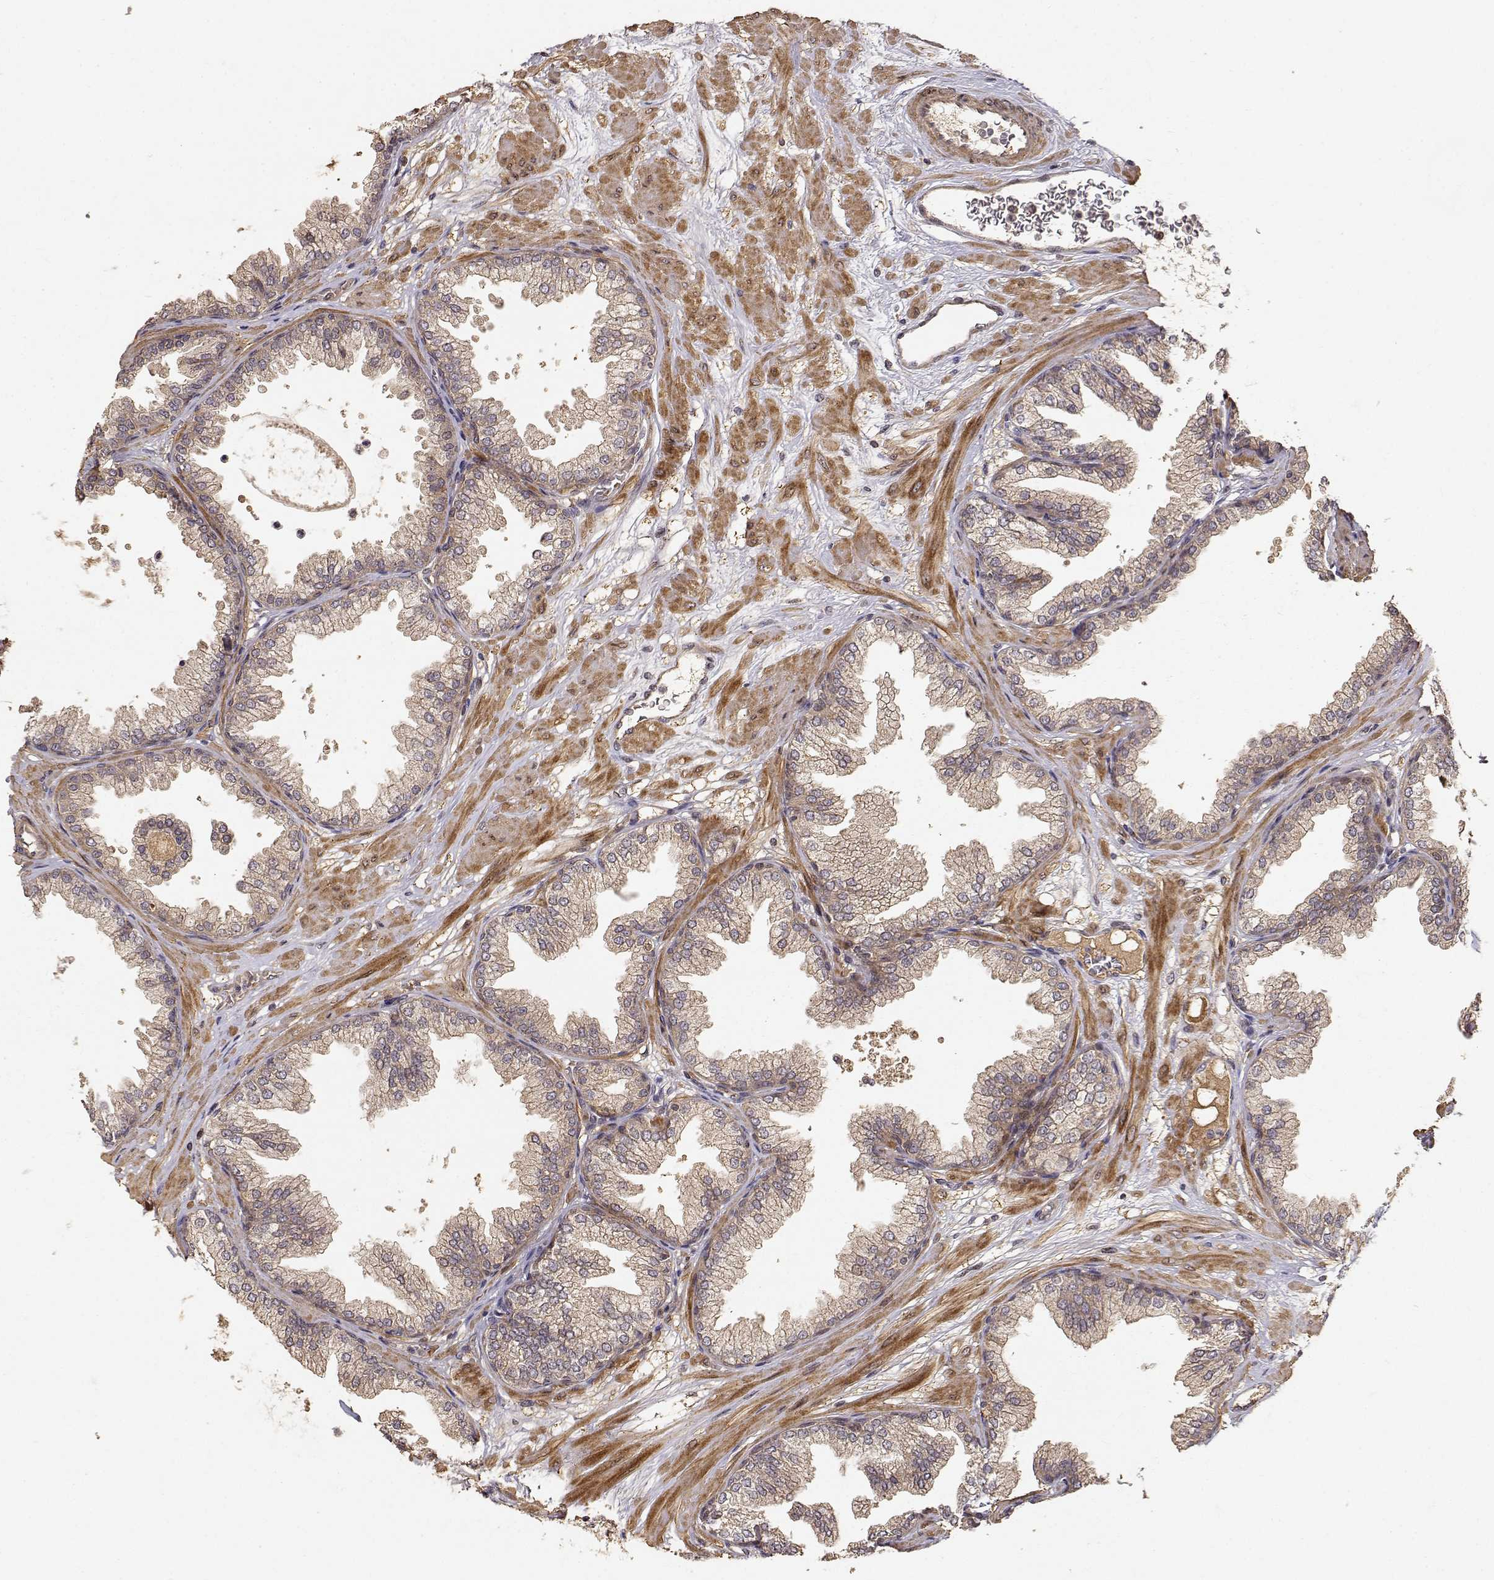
{"staining": {"intensity": "weak", "quantity": "25%-75%", "location": "cytoplasmic/membranous"}, "tissue": "prostate", "cell_type": "Glandular cells", "image_type": "normal", "snomed": [{"axis": "morphology", "description": "Normal tissue, NOS"}, {"axis": "topography", "description": "Prostate"}], "caption": "The immunohistochemical stain shows weak cytoplasmic/membranous positivity in glandular cells of unremarkable prostate. (Stains: DAB (3,3'-diaminobenzidine) in brown, nuclei in blue, Microscopy: brightfield microscopy at high magnification).", "gene": "PICK1", "patient": {"sex": "male", "age": 37}}